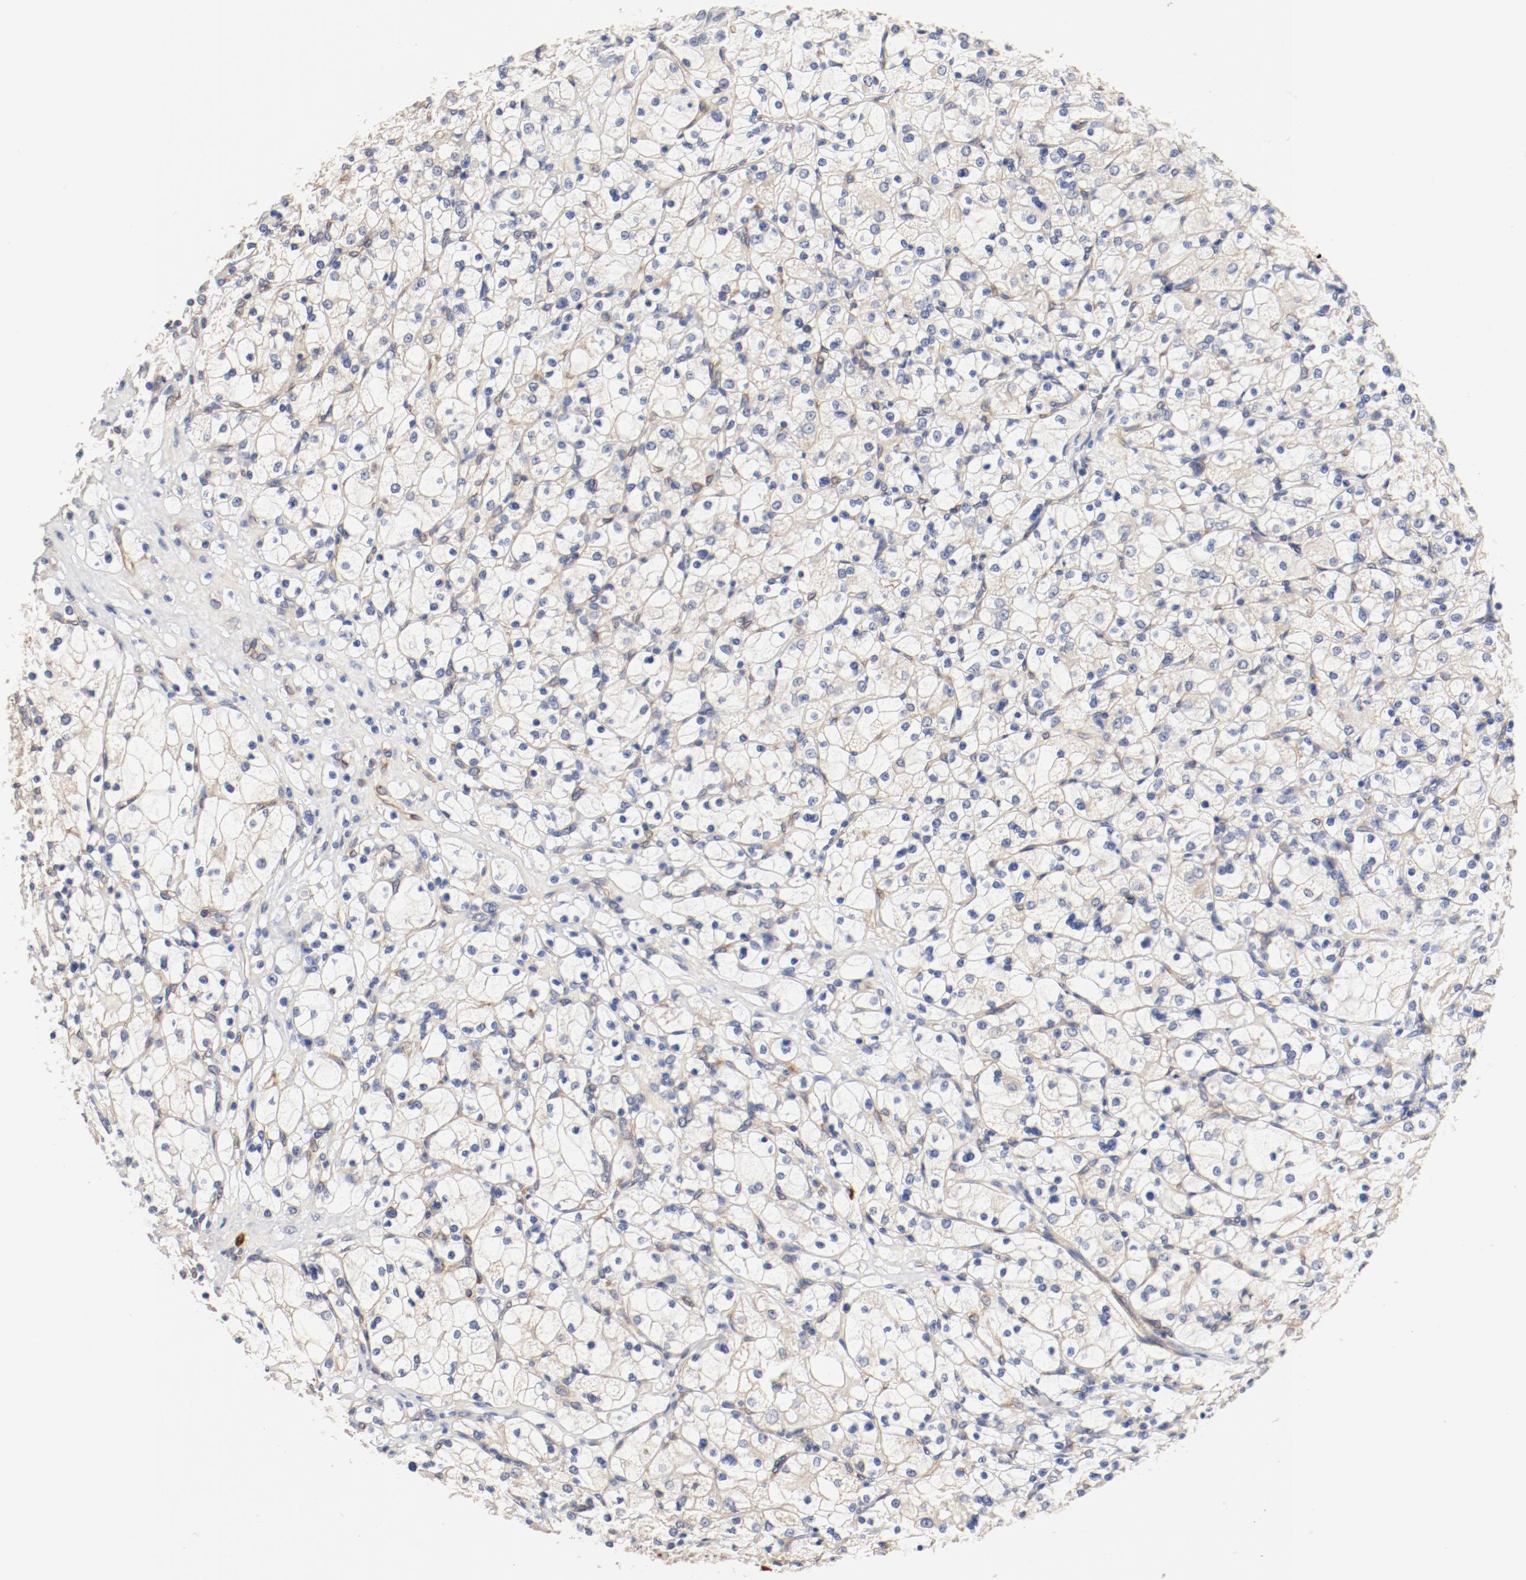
{"staining": {"intensity": "weak", "quantity": "25%-75%", "location": "cytoplasmic/membranous"}, "tissue": "renal cancer", "cell_type": "Tumor cells", "image_type": "cancer", "snomed": [{"axis": "morphology", "description": "Adenocarcinoma, NOS"}, {"axis": "topography", "description": "Kidney"}], "caption": "Protein staining of renal cancer (adenocarcinoma) tissue shows weak cytoplasmic/membranous expression in about 25%-75% of tumor cells. (Stains: DAB (3,3'-diaminobenzidine) in brown, nuclei in blue, Microscopy: brightfield microscopy at high magnification).", "gene": "UBE2J1", "patient": {"sex": "female", "age": 83}}